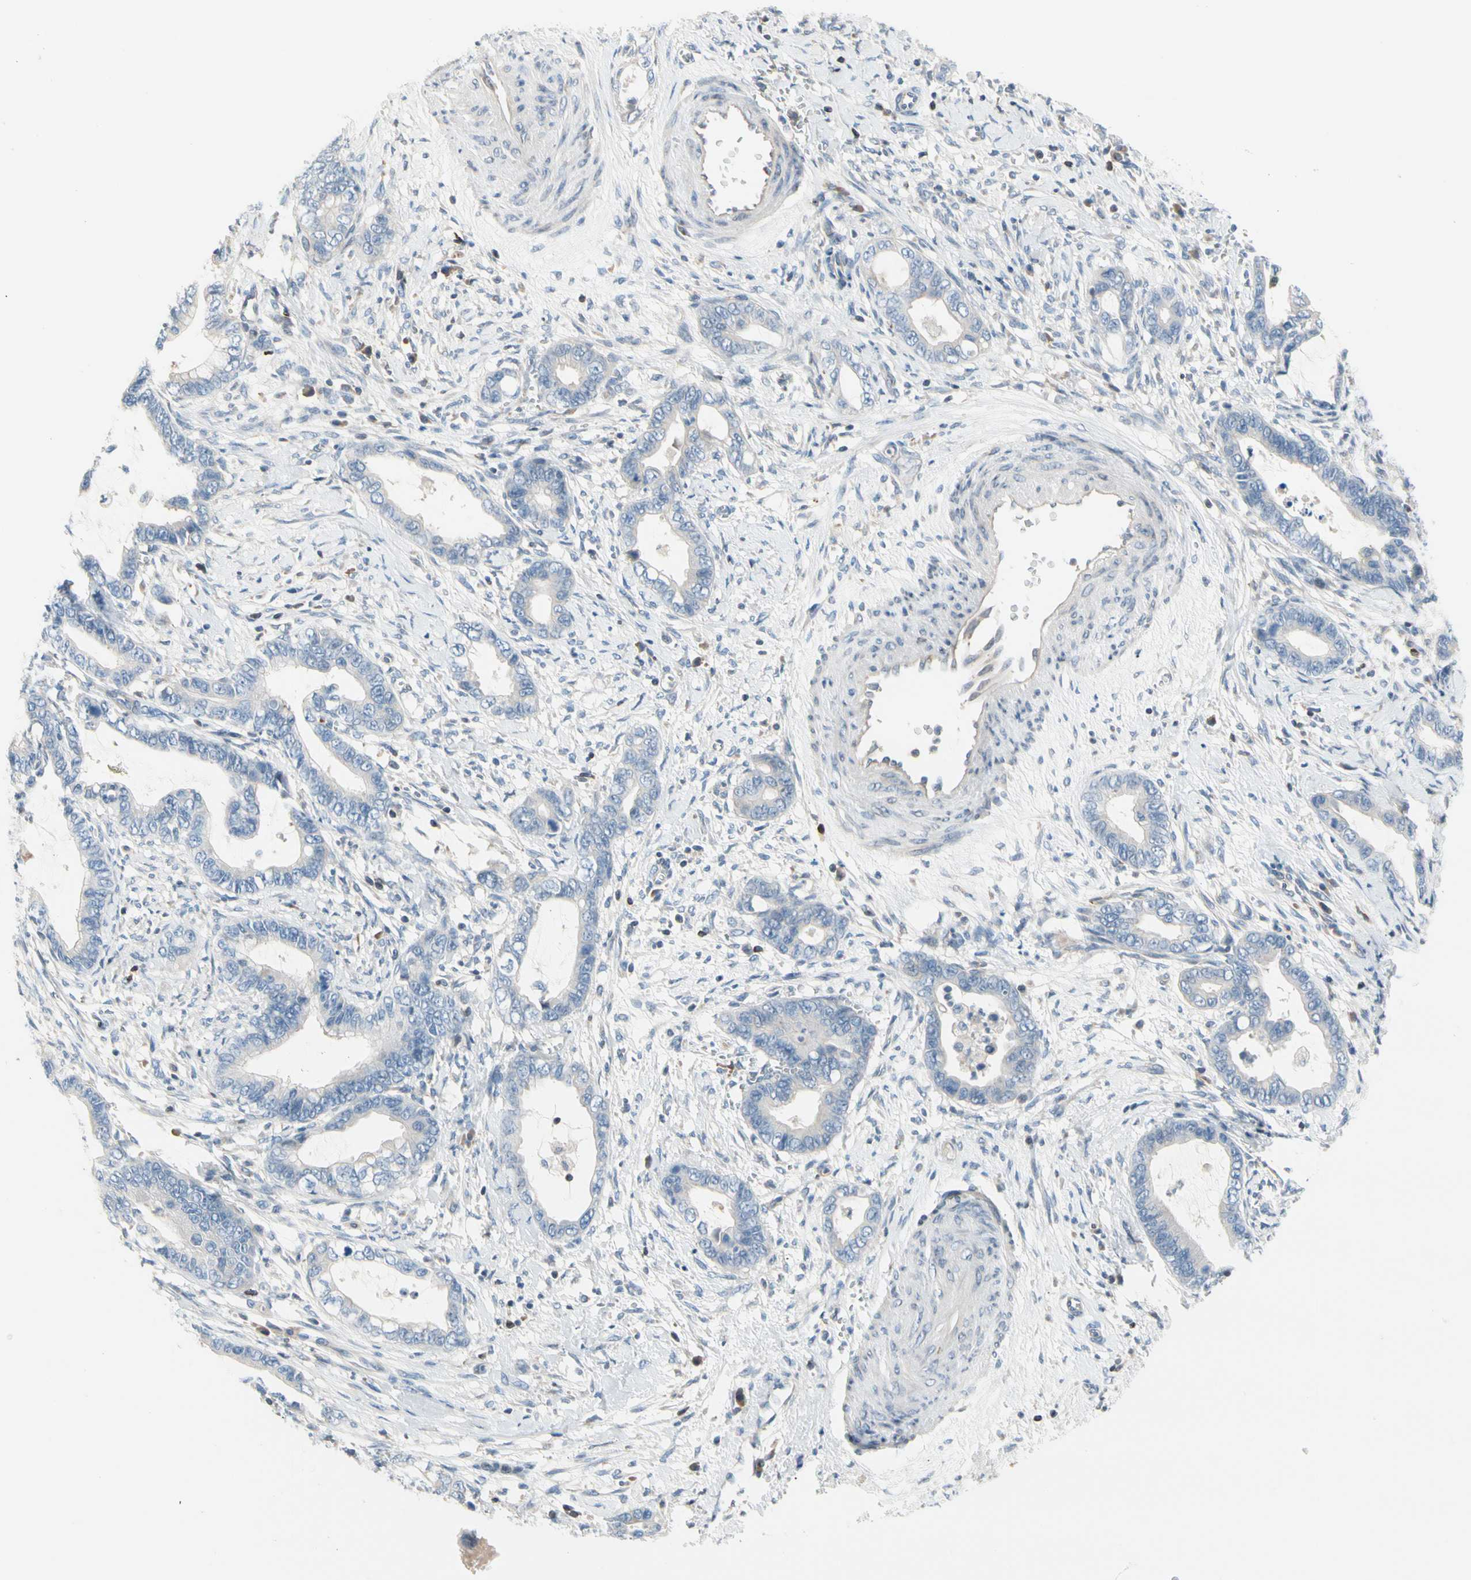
{"staining": {"intensity": "negative", "quantity": "none", "location": "none"}, "tissue": "cervical cancer", "cell_type": "Tumor cells", "image_type": "cancer", "snomed": [{"axis": "morphology", "description": "Adenocarcinoma, NOS"}, {"axis": "topography", "description": "Cervix"}], "caption": "Human adenocarcinoma (cervical) stained for a protein using immunohistochemistry (IHC) displays no staining in tumor cells.", "gene": "MAP3K3", "patient": {"sex": "female", "age": 44}}